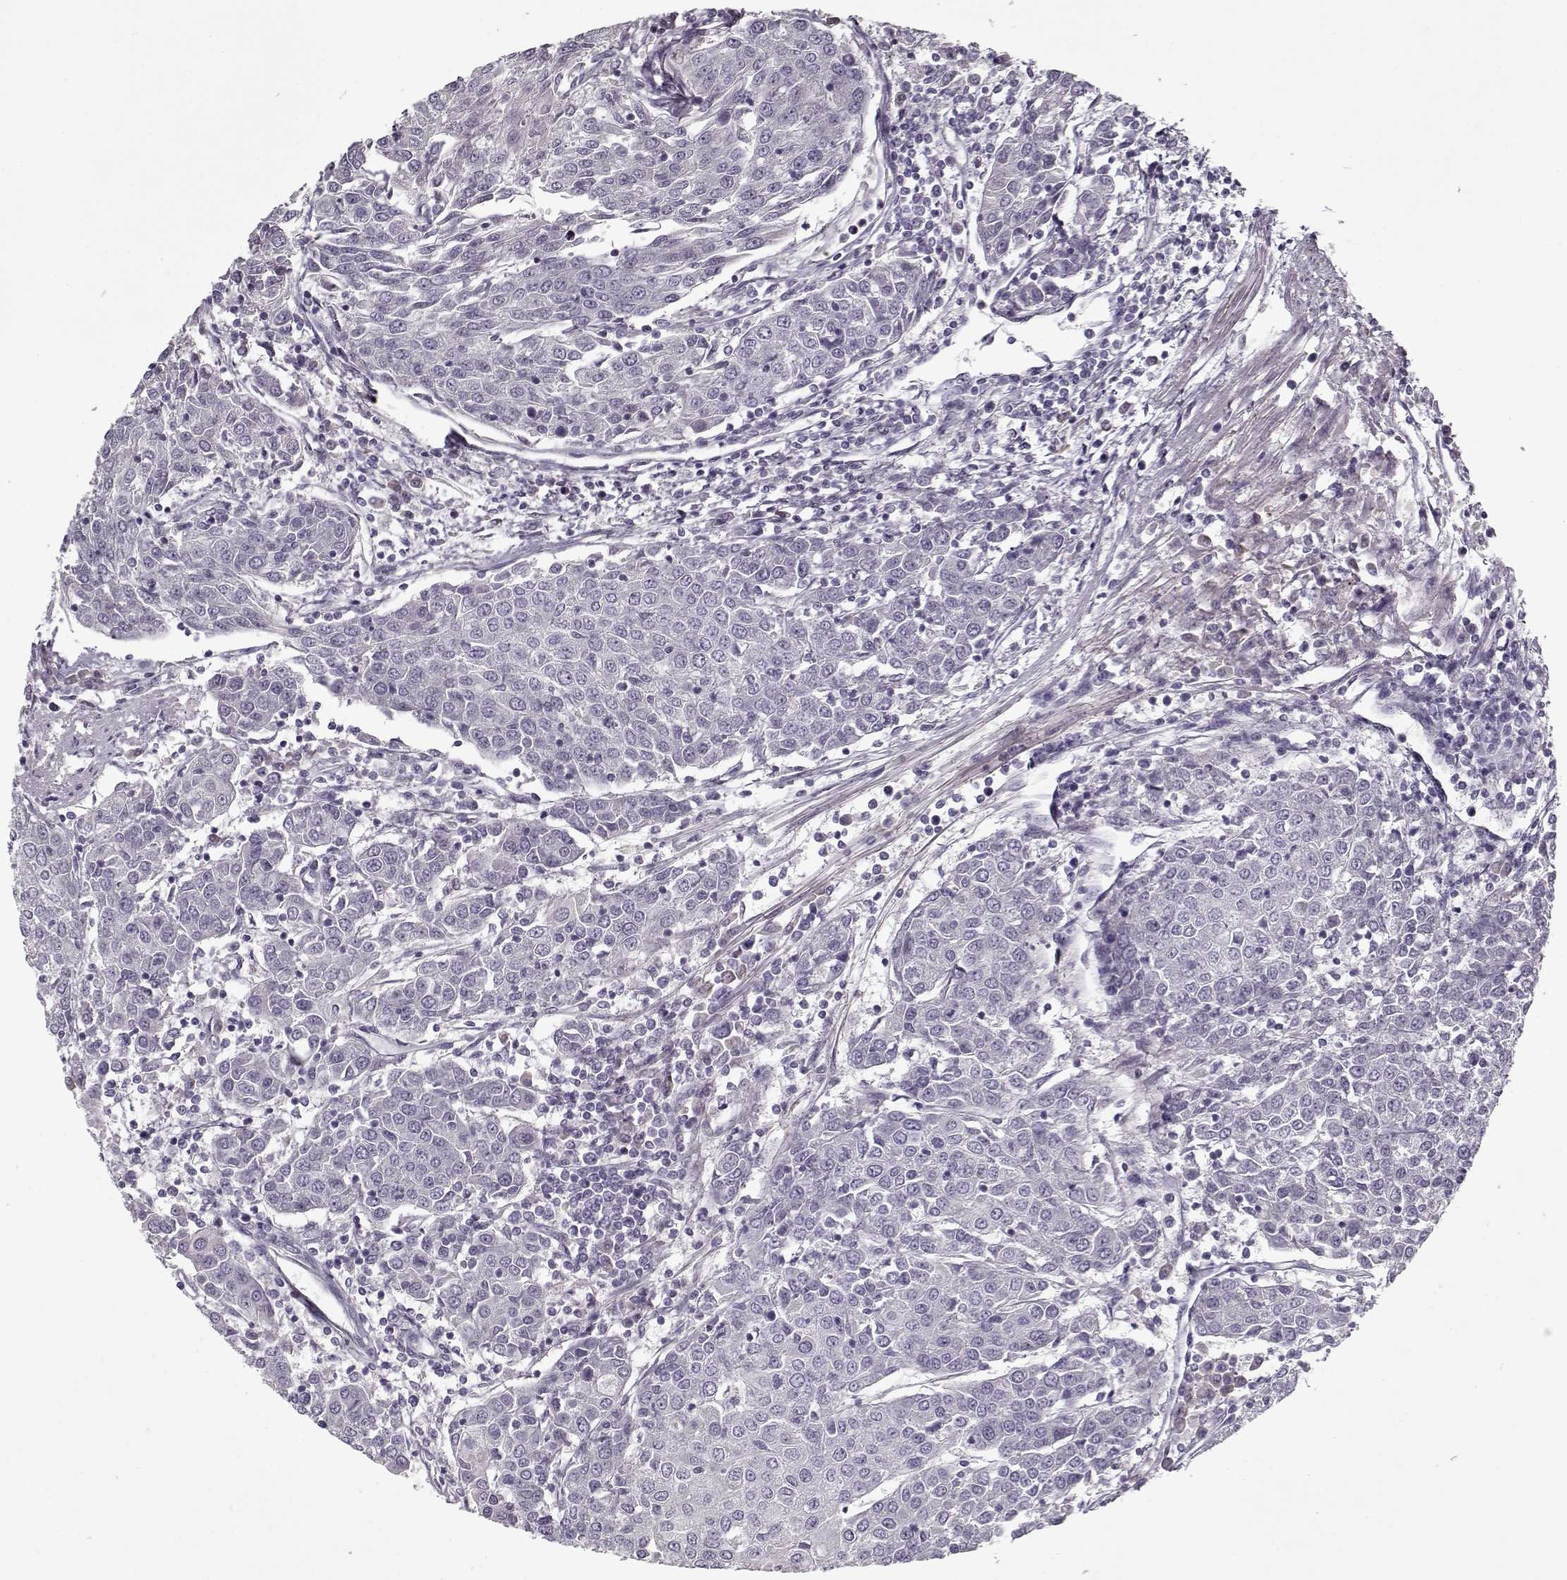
{"staining": {"intensity": "negative", "quantity": "none", "location": "none"}, "tissue": "urothelial cancer", "cell_type": "Tumor cells", "image_type": "cancer", "snomed": [{"axis": "morphology", "description": "Urothelial carcinoma, High grade"}, {"axis": "topography", "description": "Urinary bladder"}], "caption": "Immunohistochemistry photomicrograph of urothelial cancer stained for a protein (brown), which reveals no staining in tumor cells.", "gene": "UNC13D", "patient": {"sex": "female", "age": 85}}